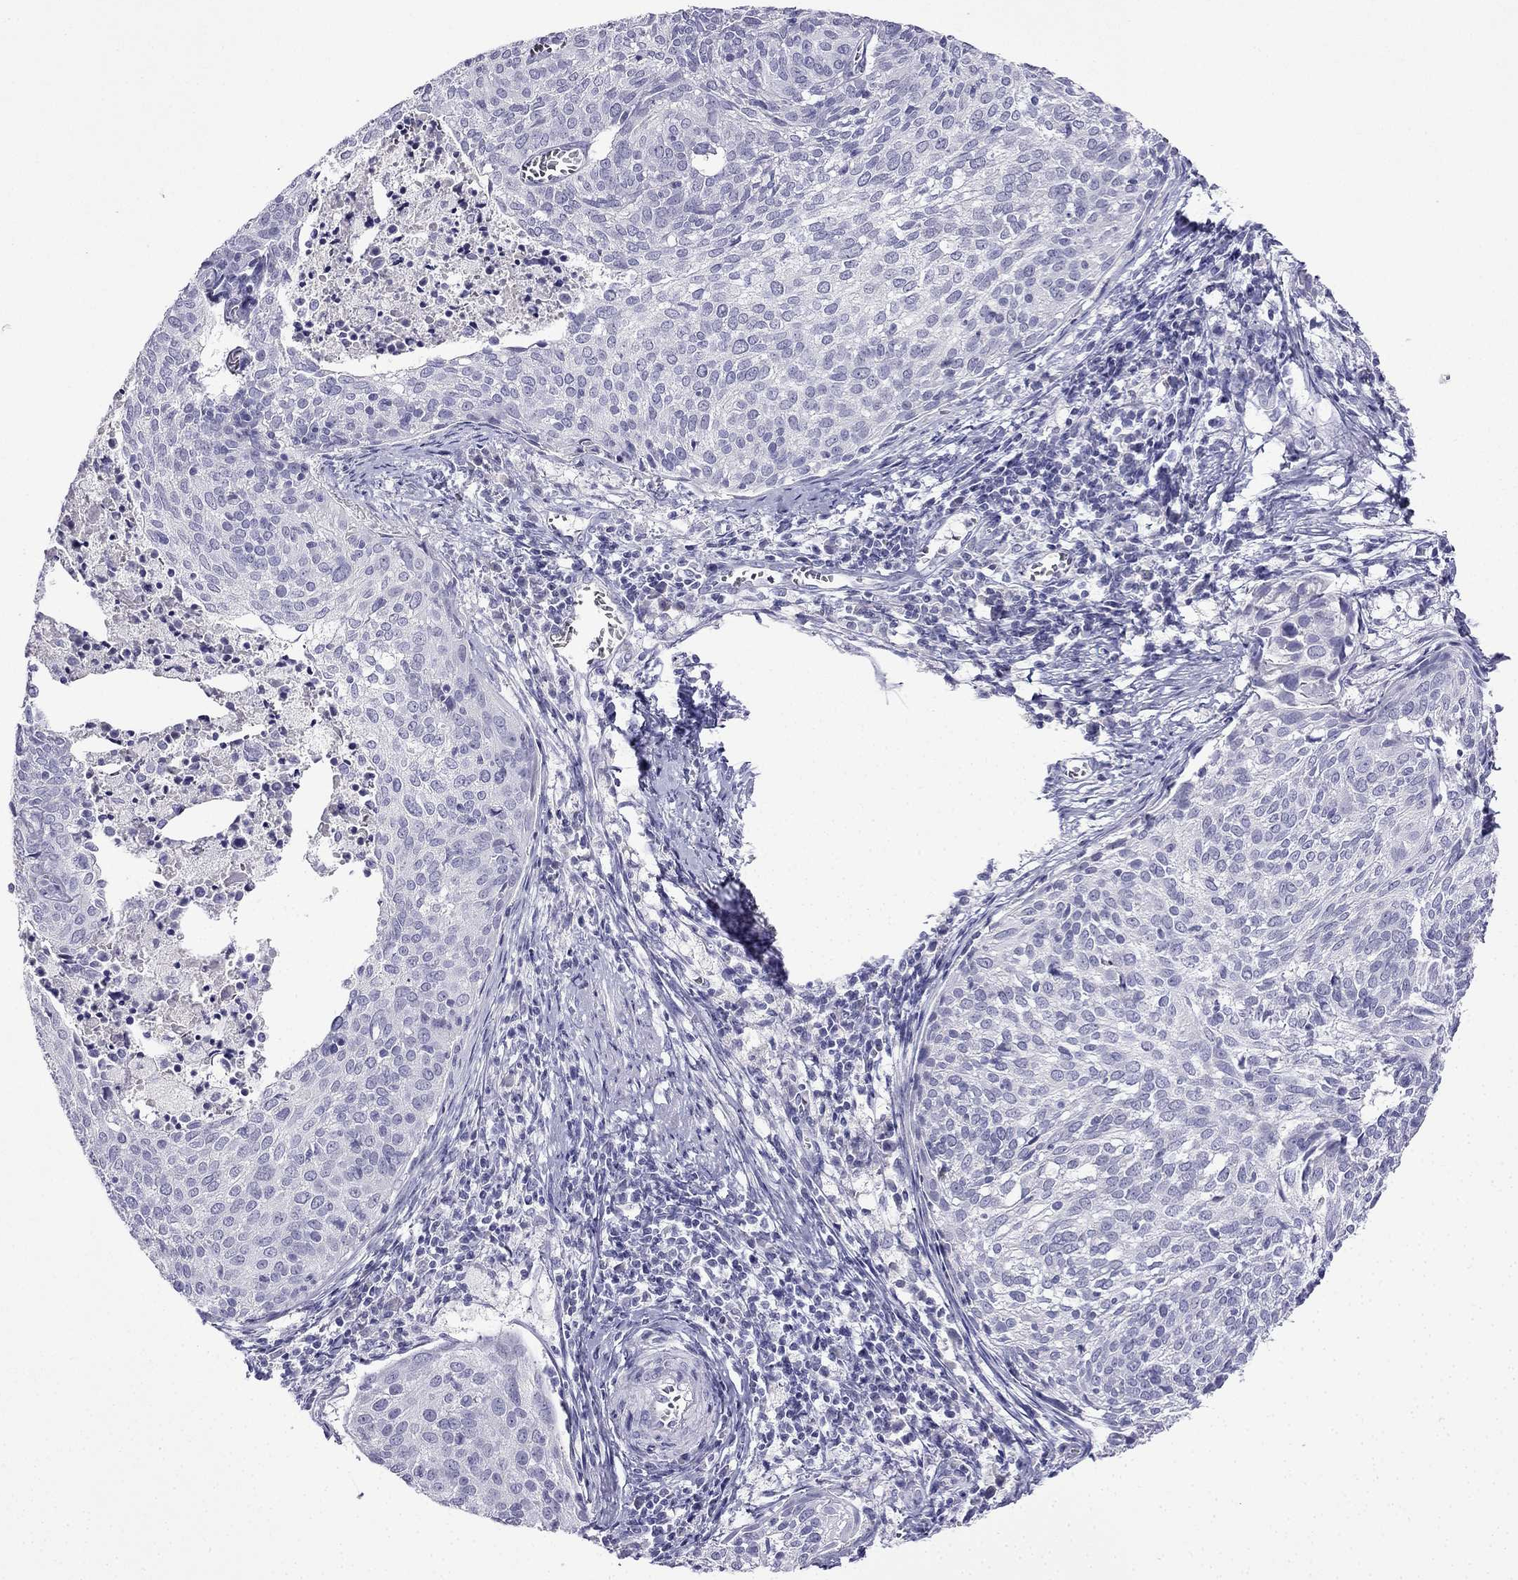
{"staining": {"intensity": "negative", "quantity": "none", "location": "none"}, "tissue": "cervical cancer", "cell_type": "Tumor cells", "image_type": "cancer", "snomed": [{"axis": "morphology", "description": "Squamous cell carcinoma, NOS"}, {"axis": "topography", "description": "Cervix"}], "caption": "Immunohistochemical staining of human squamous cell carcinoma (cervical) displays no significant expression in tumor cells. (DAB (3,3'-diaminobenzidine) immunohistochemistry (IHC) with hematoxylin counter stain).", "gene": "NPTX1", "patient": {"sex": "female", "age": 39}}